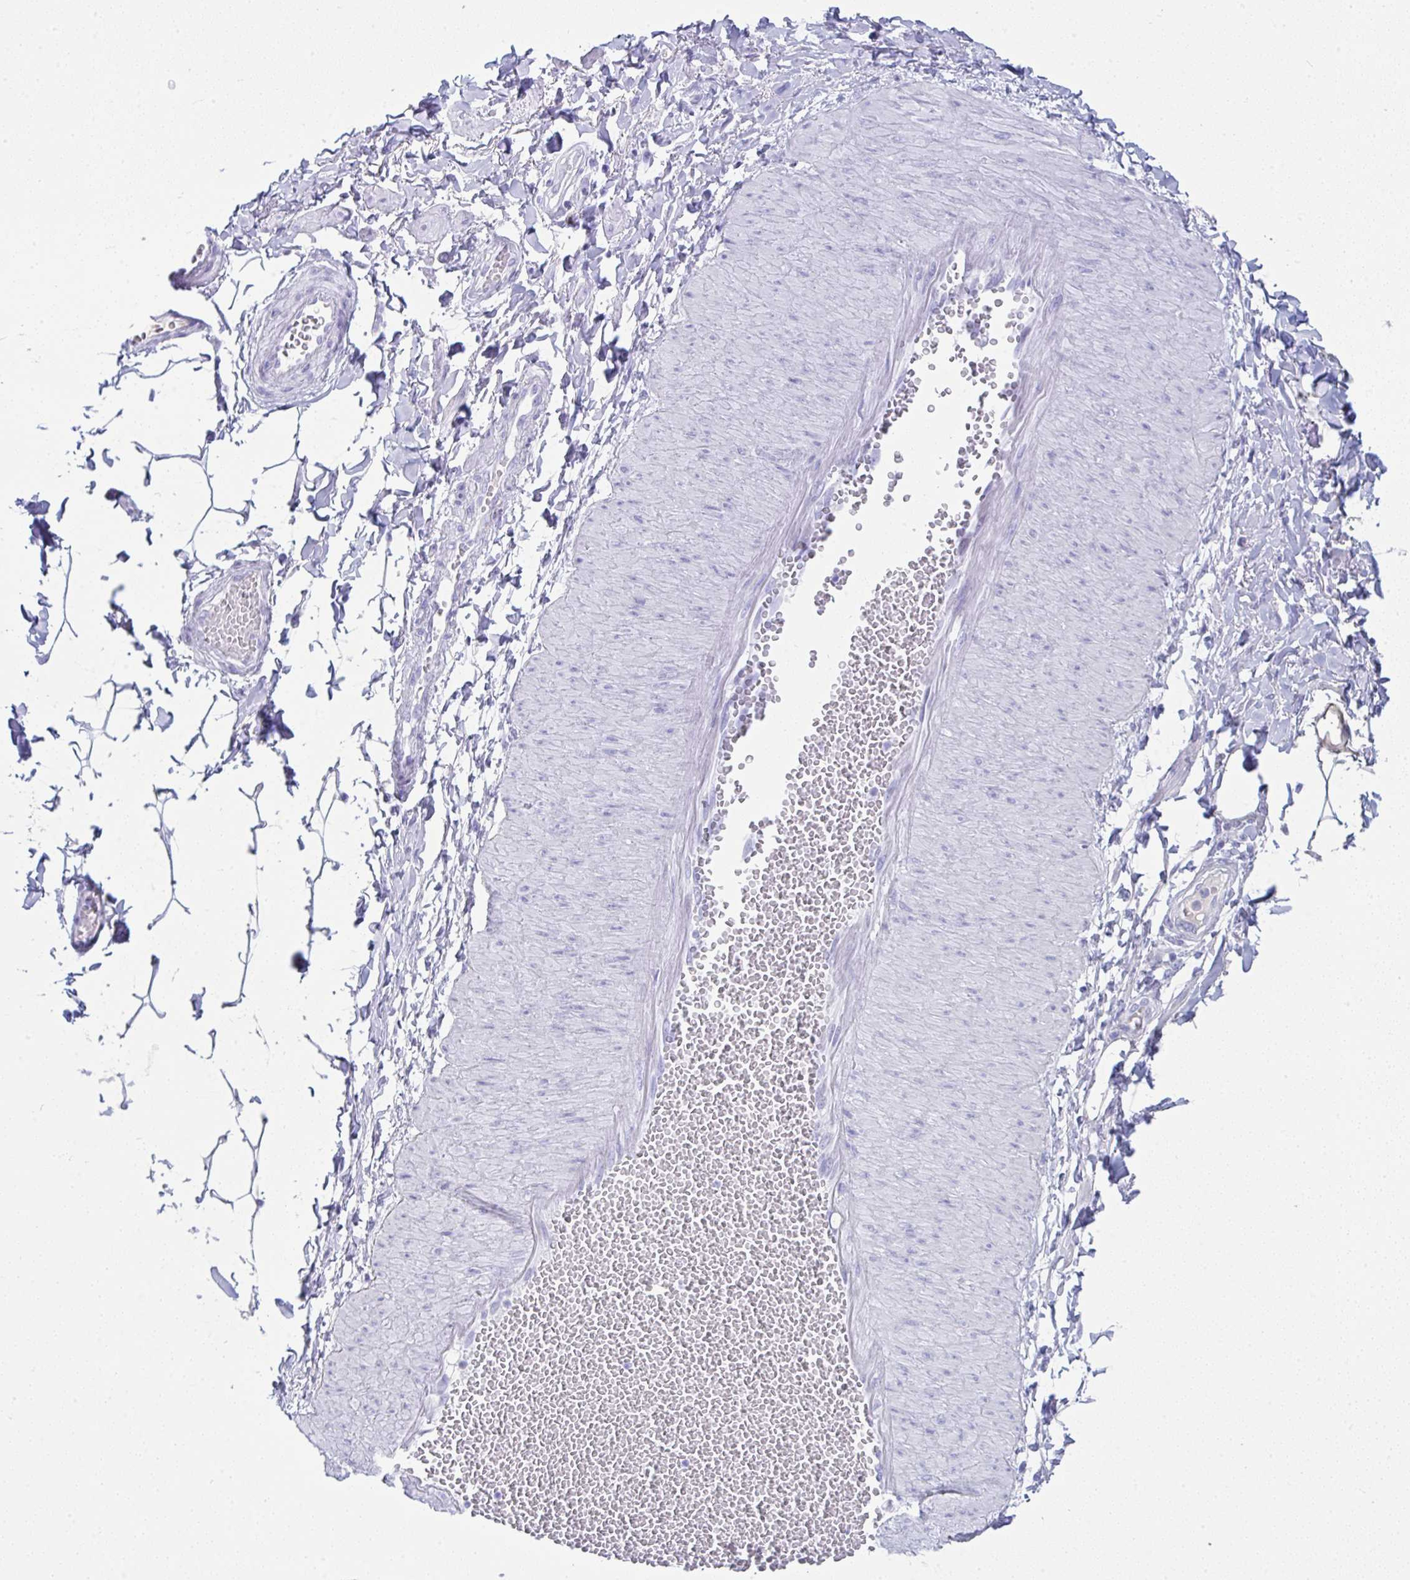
{"staining": {"intensity": "negative", "quantity": "none", "location": "none"}, "tissue": "adipose tissue", "cell_type": "Adipocytes", "image_type": "normal", "snomed": [{"axis": "morphology", "description": "Normal tissue, NOS"}, {"axis": "topography", "description": "Epididymis"}, {"axis": "topography", "description": "Peripheral nerve tissue"}], "caption": "Immunohistochemistry (IHC) histopathology image of normal human adipose tissue stained for a protein (brown), which reveals no positivity in adipocytes. (Brightfield microscopy of DAB (3,3'-diaminobenzidine) IHC at high magnification).", "gene": "JCHAIN", "patient": {"sex": "male", "age": 32}}